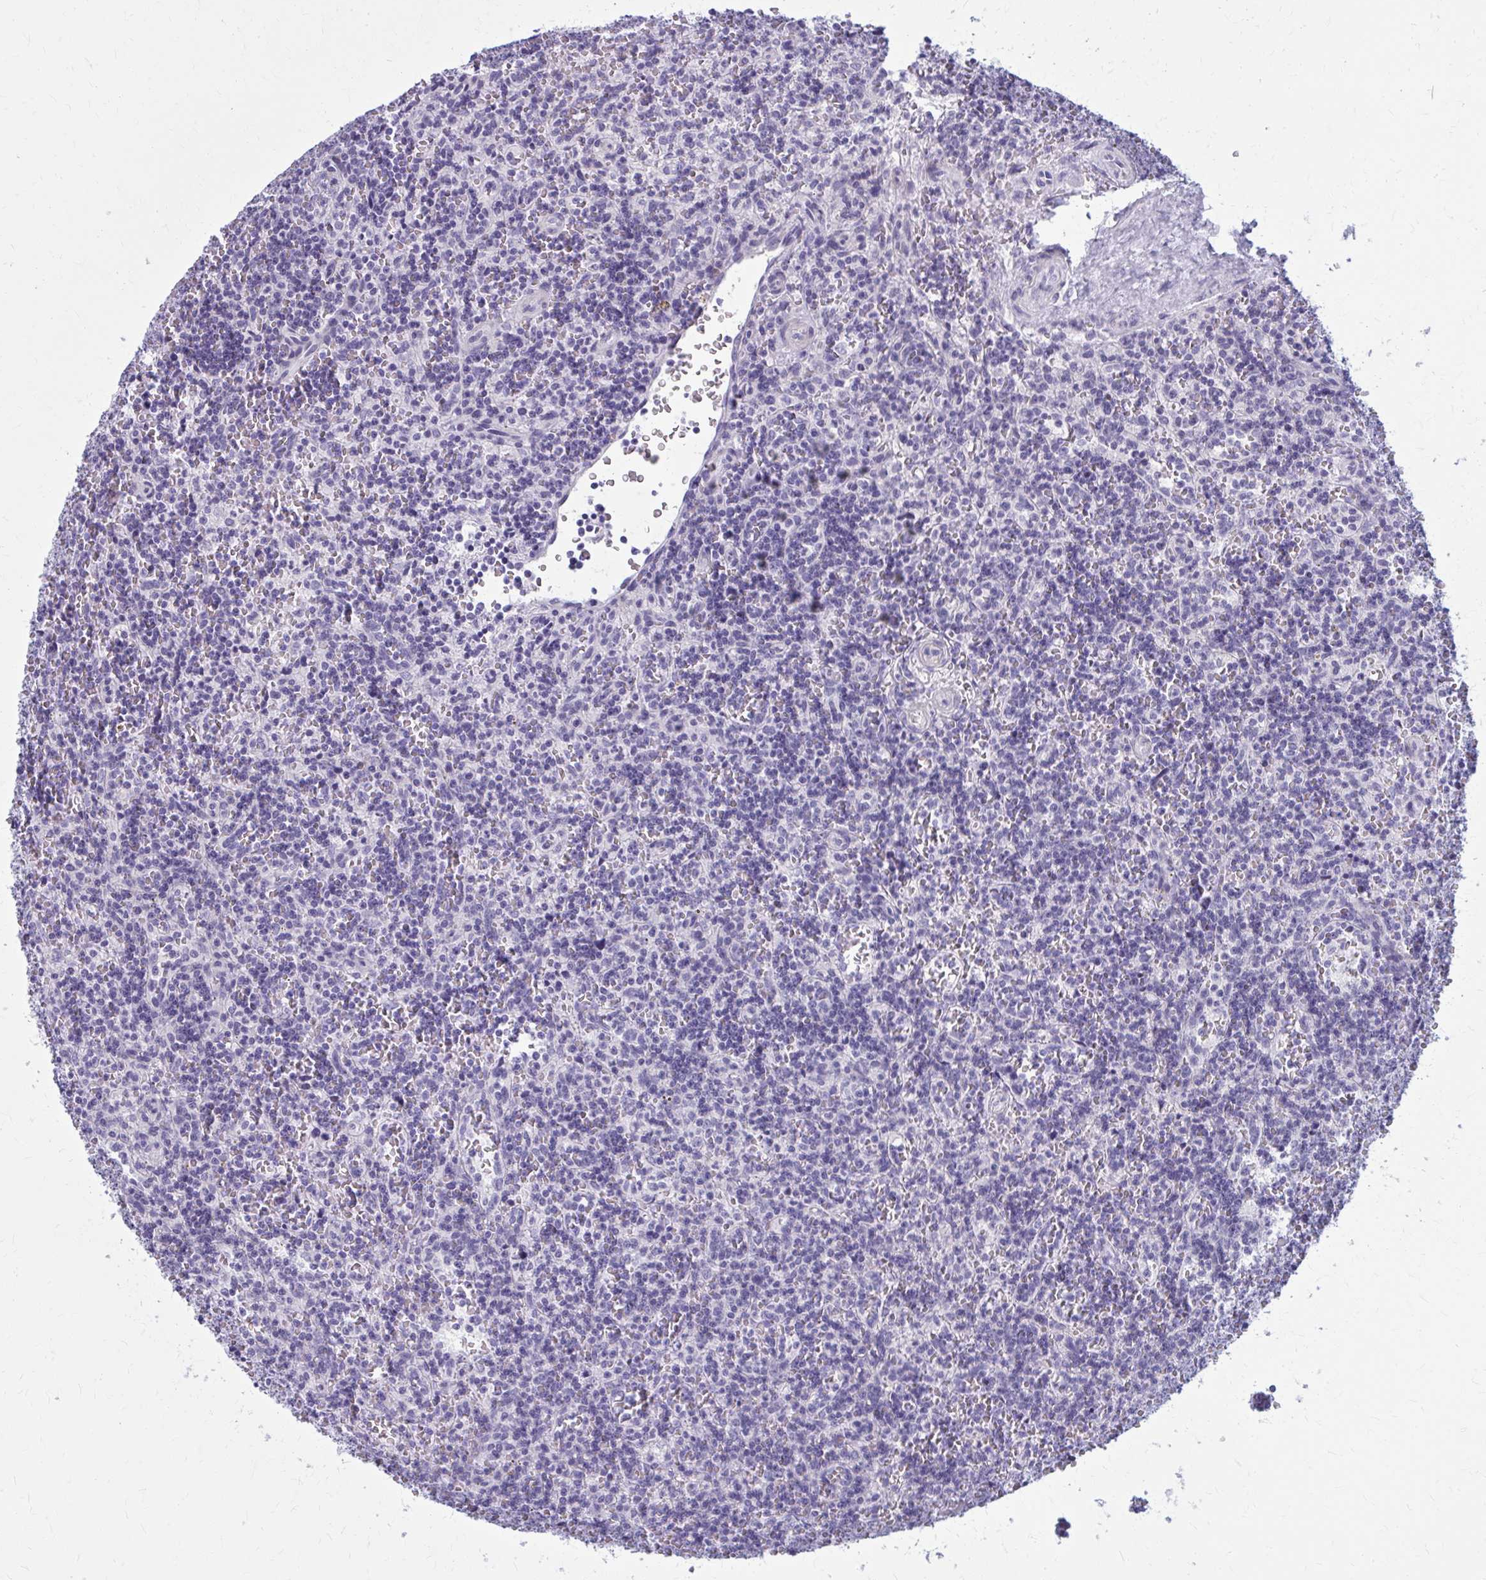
{"staining": {"intensity": "negative", "quantity": "none", "location": "none"}, "tissue": "lymphoma", "cell_type": "Tumor cells", "image_type": "cancer", "snomed": [{"axis": "morphology", "description": "Malignant lymphoma, non-Hodgkin's type, Low grade"}, {"axis": "topography", "description": "Spleen"}], "caption": "Lymphoma was stained to show a protein in brown. There is no significant expression in tumor cells. (IHC, brightfield microscopy, high magnification).", "gene": "CASQ2", "patient": {"sex": "male", "age": 73}}